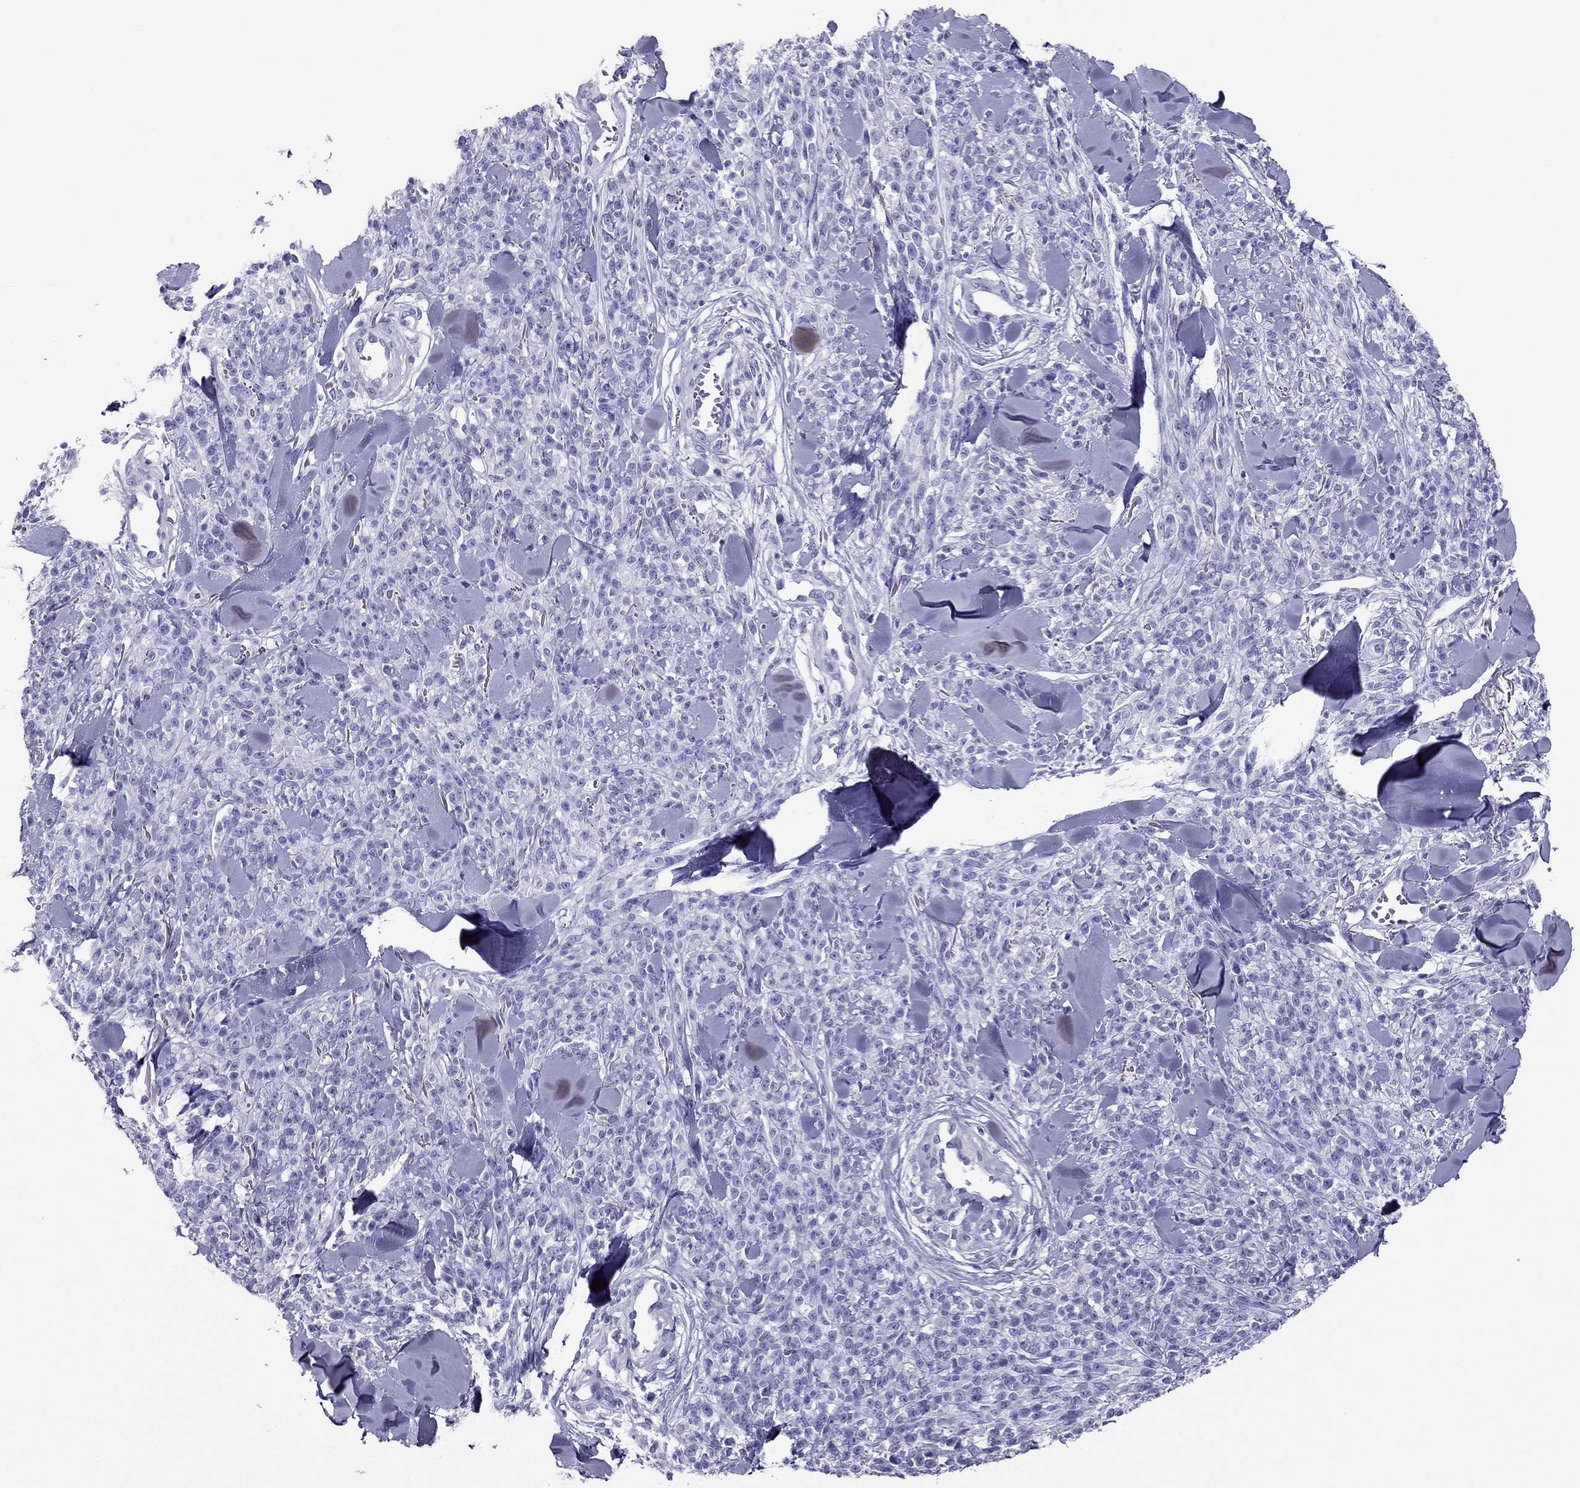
{"staining": {"intensity": "negative", "quantity": "none", "location": "none"}, "tissue": "melanoma", "cell_type": "Tumor cells", "image_type": "cancer", "snomed": [{"axis": "morphology", "description": "Malignant melanoma, NOS"}, {"axis": "topography", "description": "Skin"}, {"axis": "topography", "description": "Skin of trunk"}], "caption": "This is a histopathology image of IHC staining of melanoma, which shows no staining in tumor cells.", "gene": "PDE6A", "patient": {"sex": "male", "age": 74}}